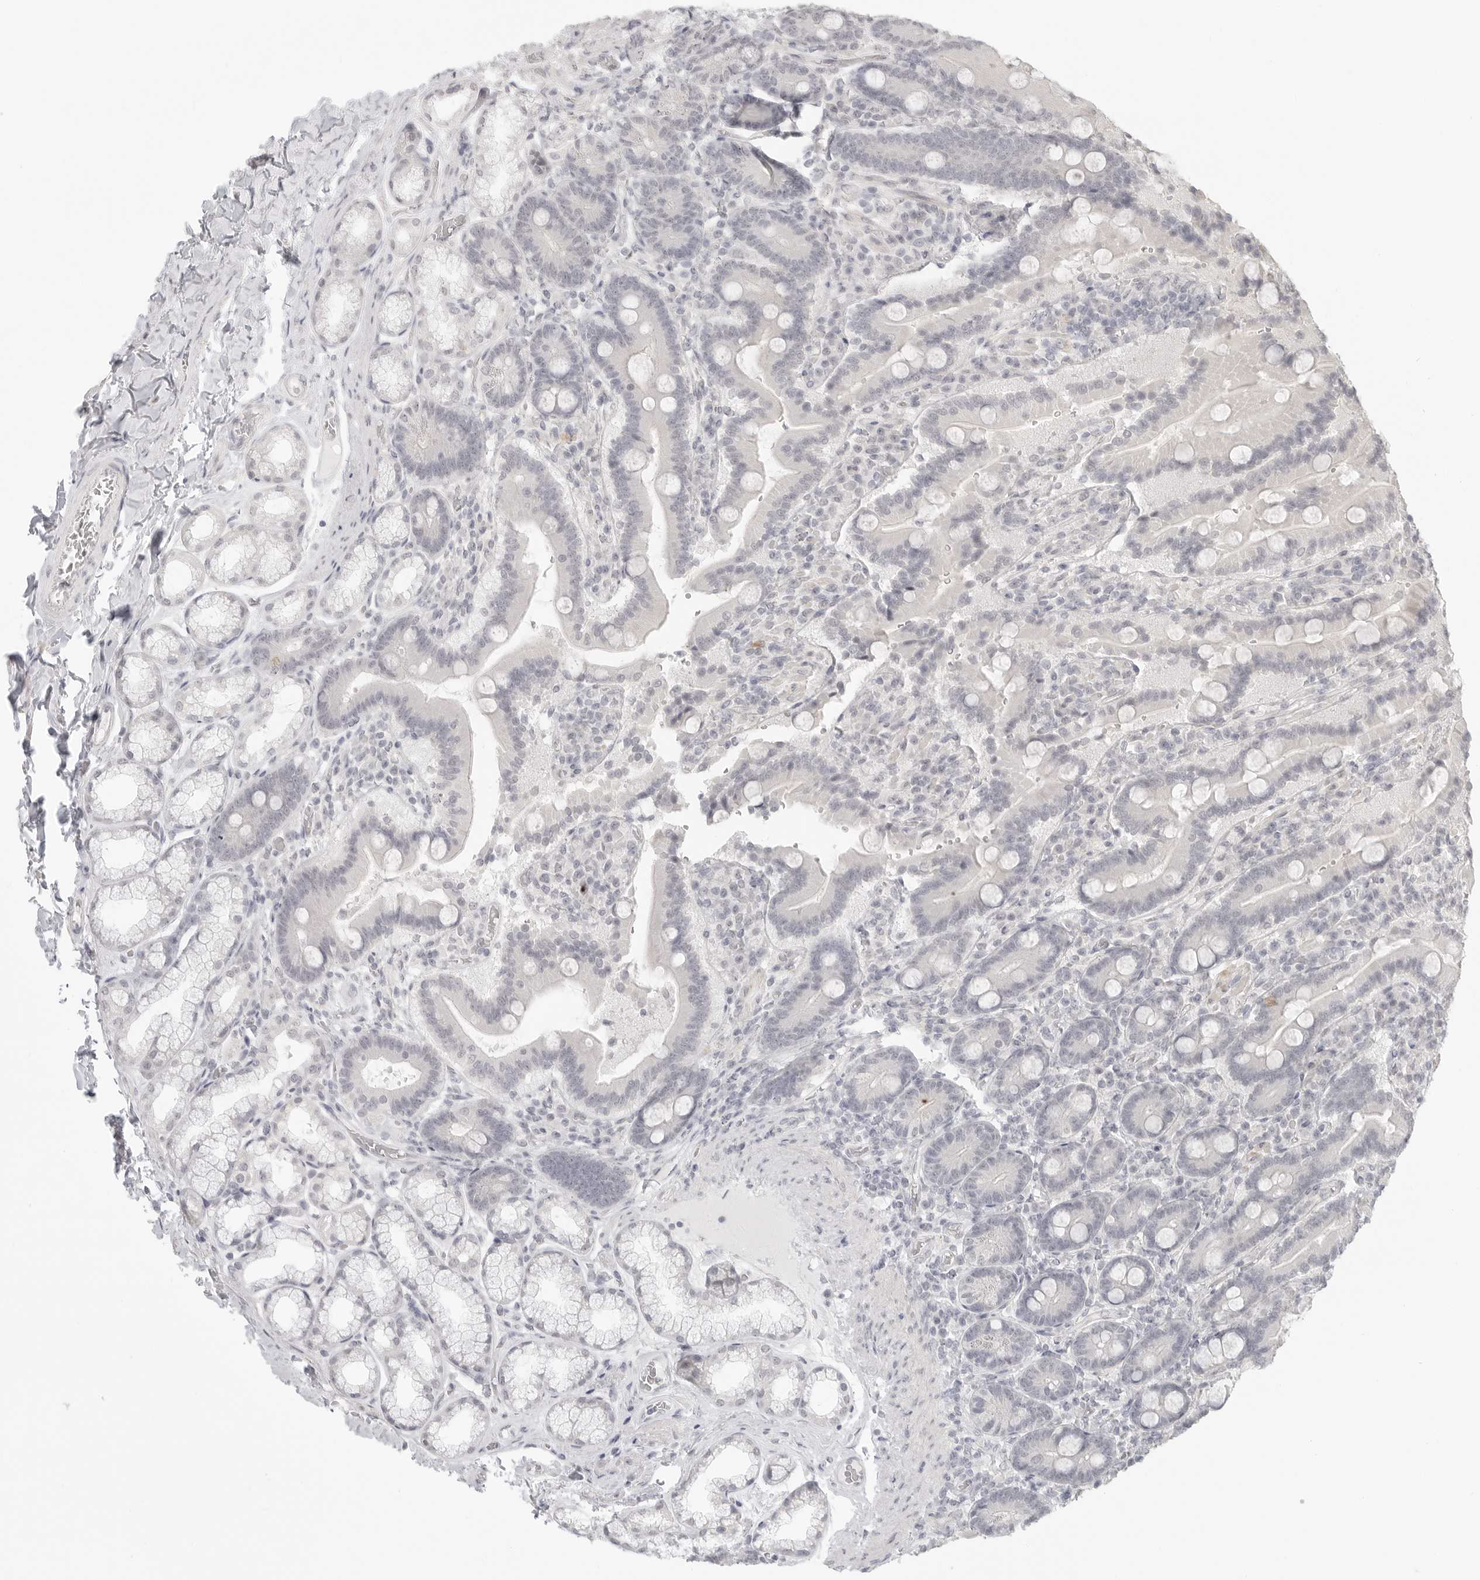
{"staining": {"intensity": "negative", "quantity": "none", "location": "none"}, "tissue": "duodenum", "cell_type": "Glandular cells", "image_type": "normal", "snomed": [{"axis": "morphology", "description": "Normal tissue, NOS"}, {"axis": "topography", "description": "Duodenum"}], "caption": "The IHC image has no significant expression in glandular cells of duodenum. Brightfield microscopy of immunohistochemistry stained with DAB (brown) and hematoxylin (blue), captured at high magnification.", "gene": "KLK11", "patient": {"sex": "female", "age": 62}}